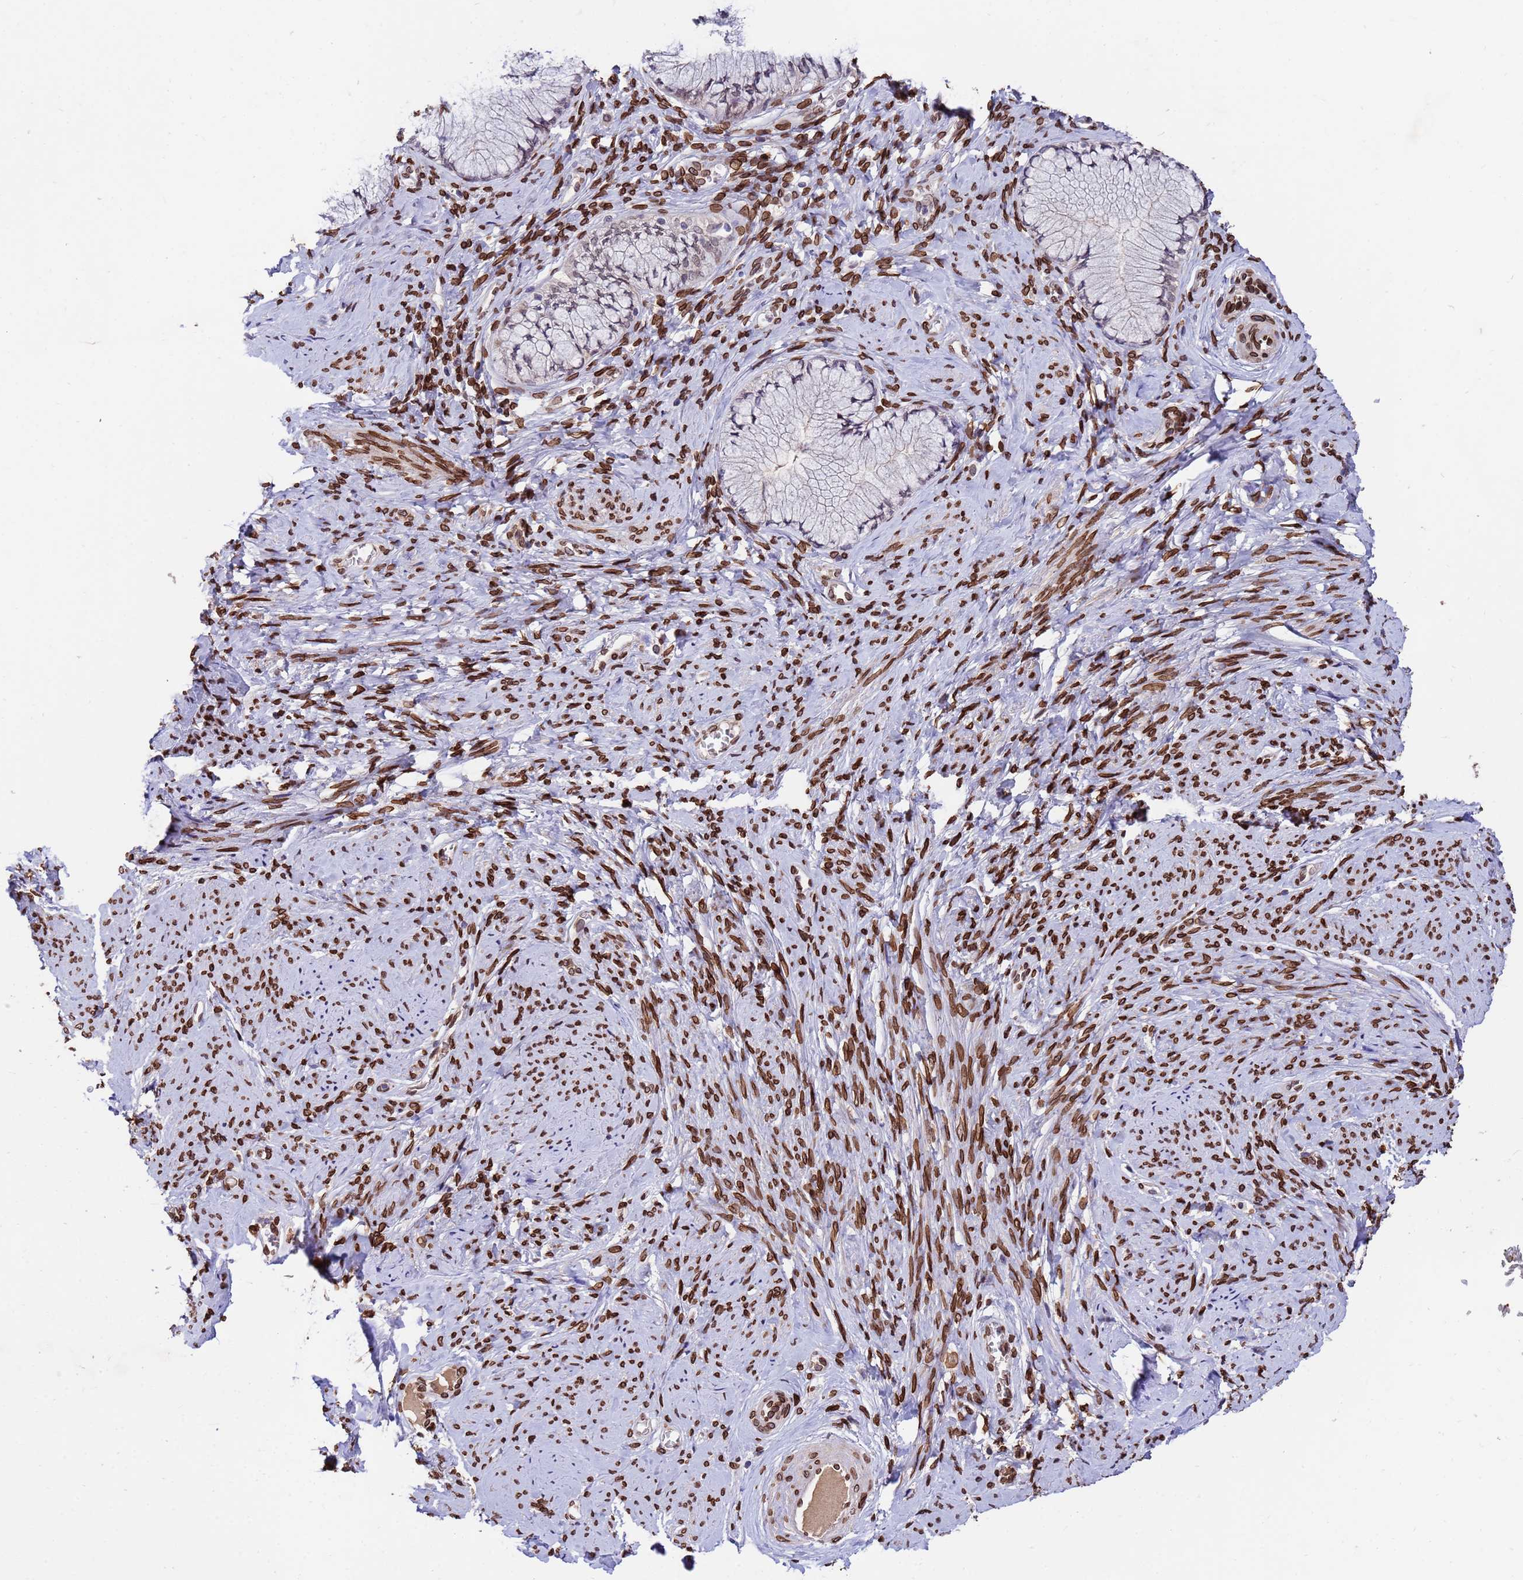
{"staining": {"intensity": "moderate", "quantity": "<25%", "location": "nuclear"}, "tissue": "cervix", "cell_type": "Glandular cells", "image_type": "normal", "snomed": [{"axis": "morphology", "description": "Normal tissue, NOS"}, {"axis": "topography", "description": "Cervix"}], "caption": "IHC photomicrograph of normal human cervix stained for a protein (brown), which reveals low levels of moderate nuclear positivity in approximately <25% of glandular cells.", "gene": "GPR135", "patient": {"sex": "female", "age": 42}}